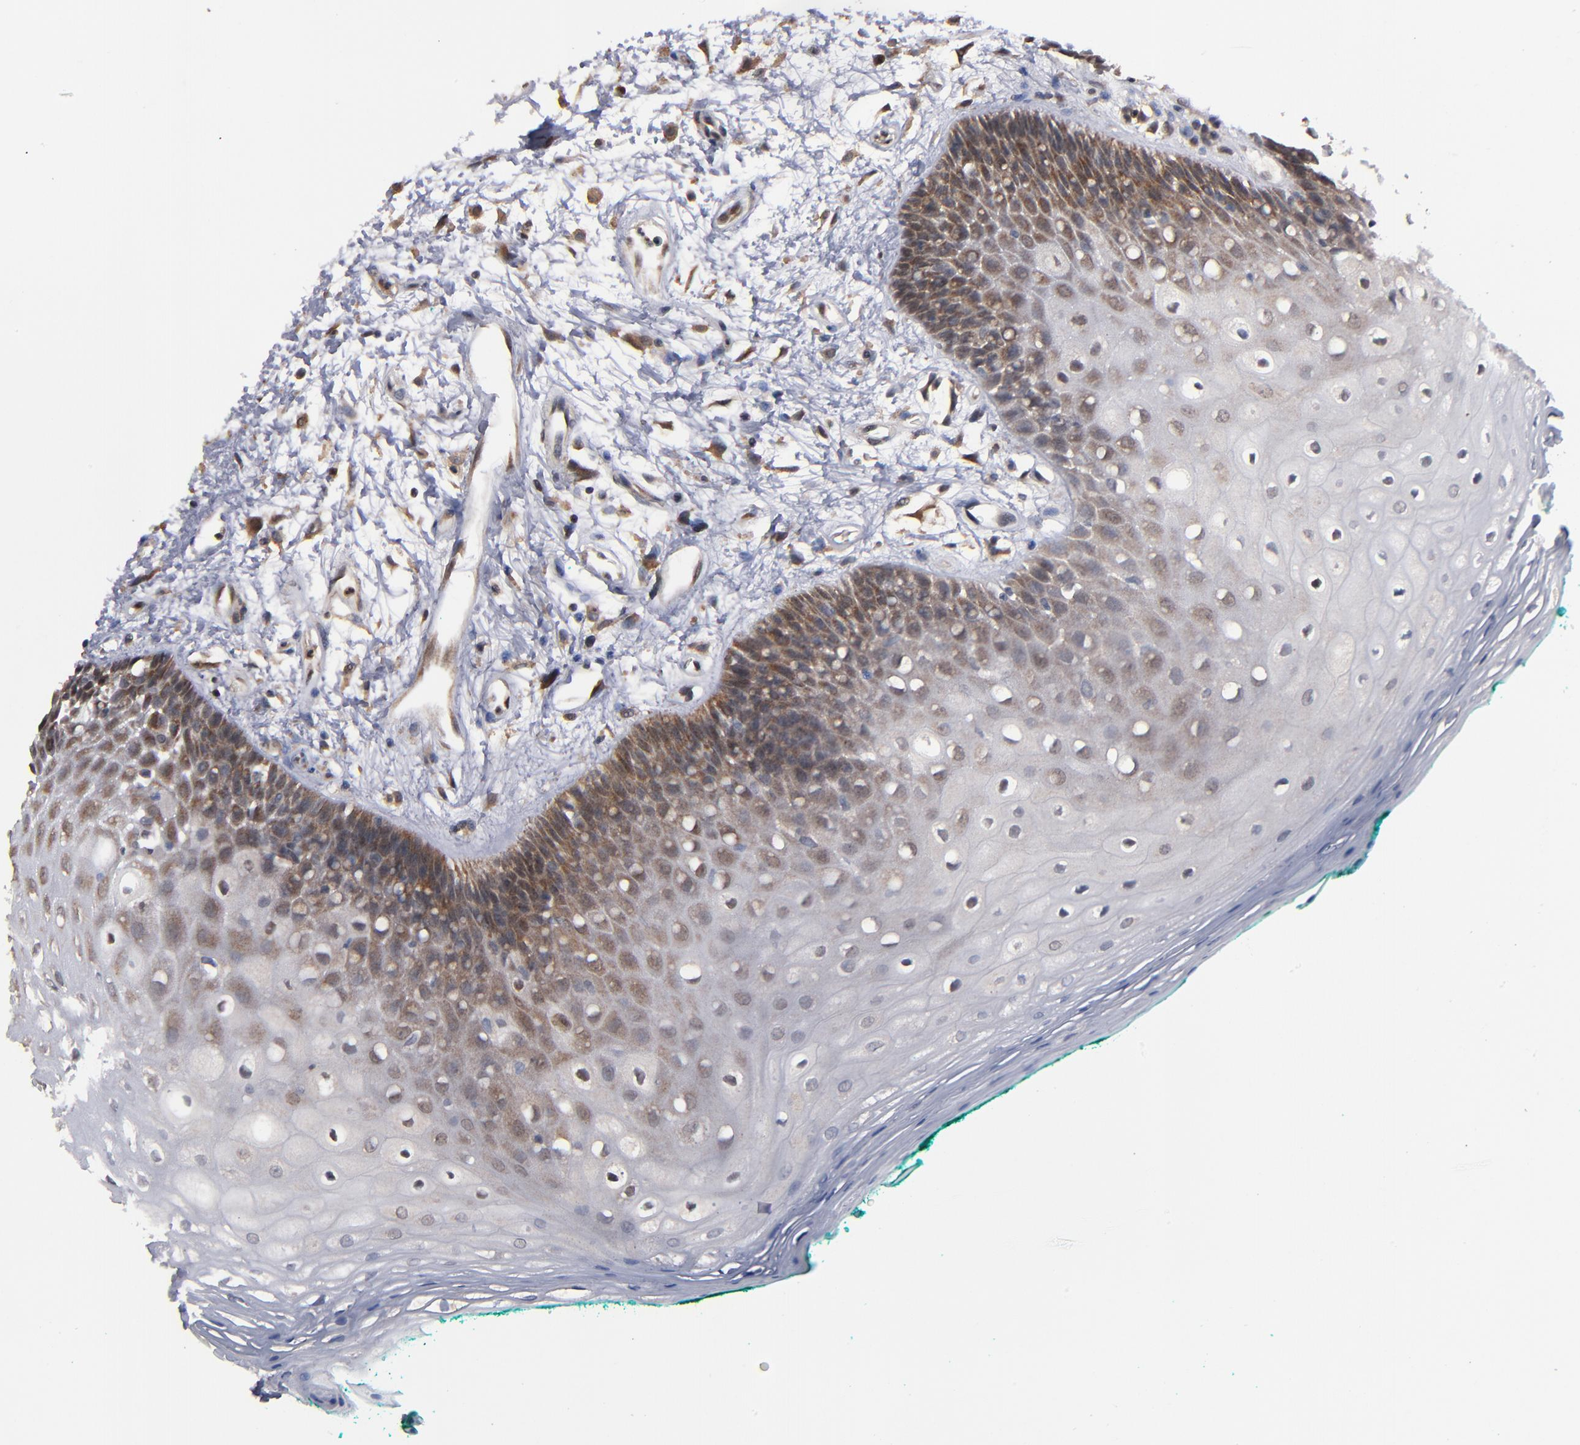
{"staining": {"intensity": "moderate", "quantity": "<25%", "location": "cytoplasmic/membranous"}, "tissue": "oral mucosa", "cell_type": "Squamous epithelial cells", "image_type": "normal", "snomed": [{"axis": "morphology", "description": "Normal tissue, NOS"}, {"axis": "morphology", "description": "Squamous cell carcinoma, NOS"}, {"axis": "topography", "description": "Skeletal muscle"}, {"axis": "topography", "description": "Oral tissue"}, {"axis": "topography", "description": "Head-Neck"}], "caption": "Immunohistochemistry (IHC) histopathology image of unremarkable human oral mucosa stained for a protein (brown), which exhibits low levels of moderate cytoplasmic/membranous expression in about <25% of squamous epithelial cells.", "gene": "ALG13", "patient": {"sex": "female", "age": 84}}